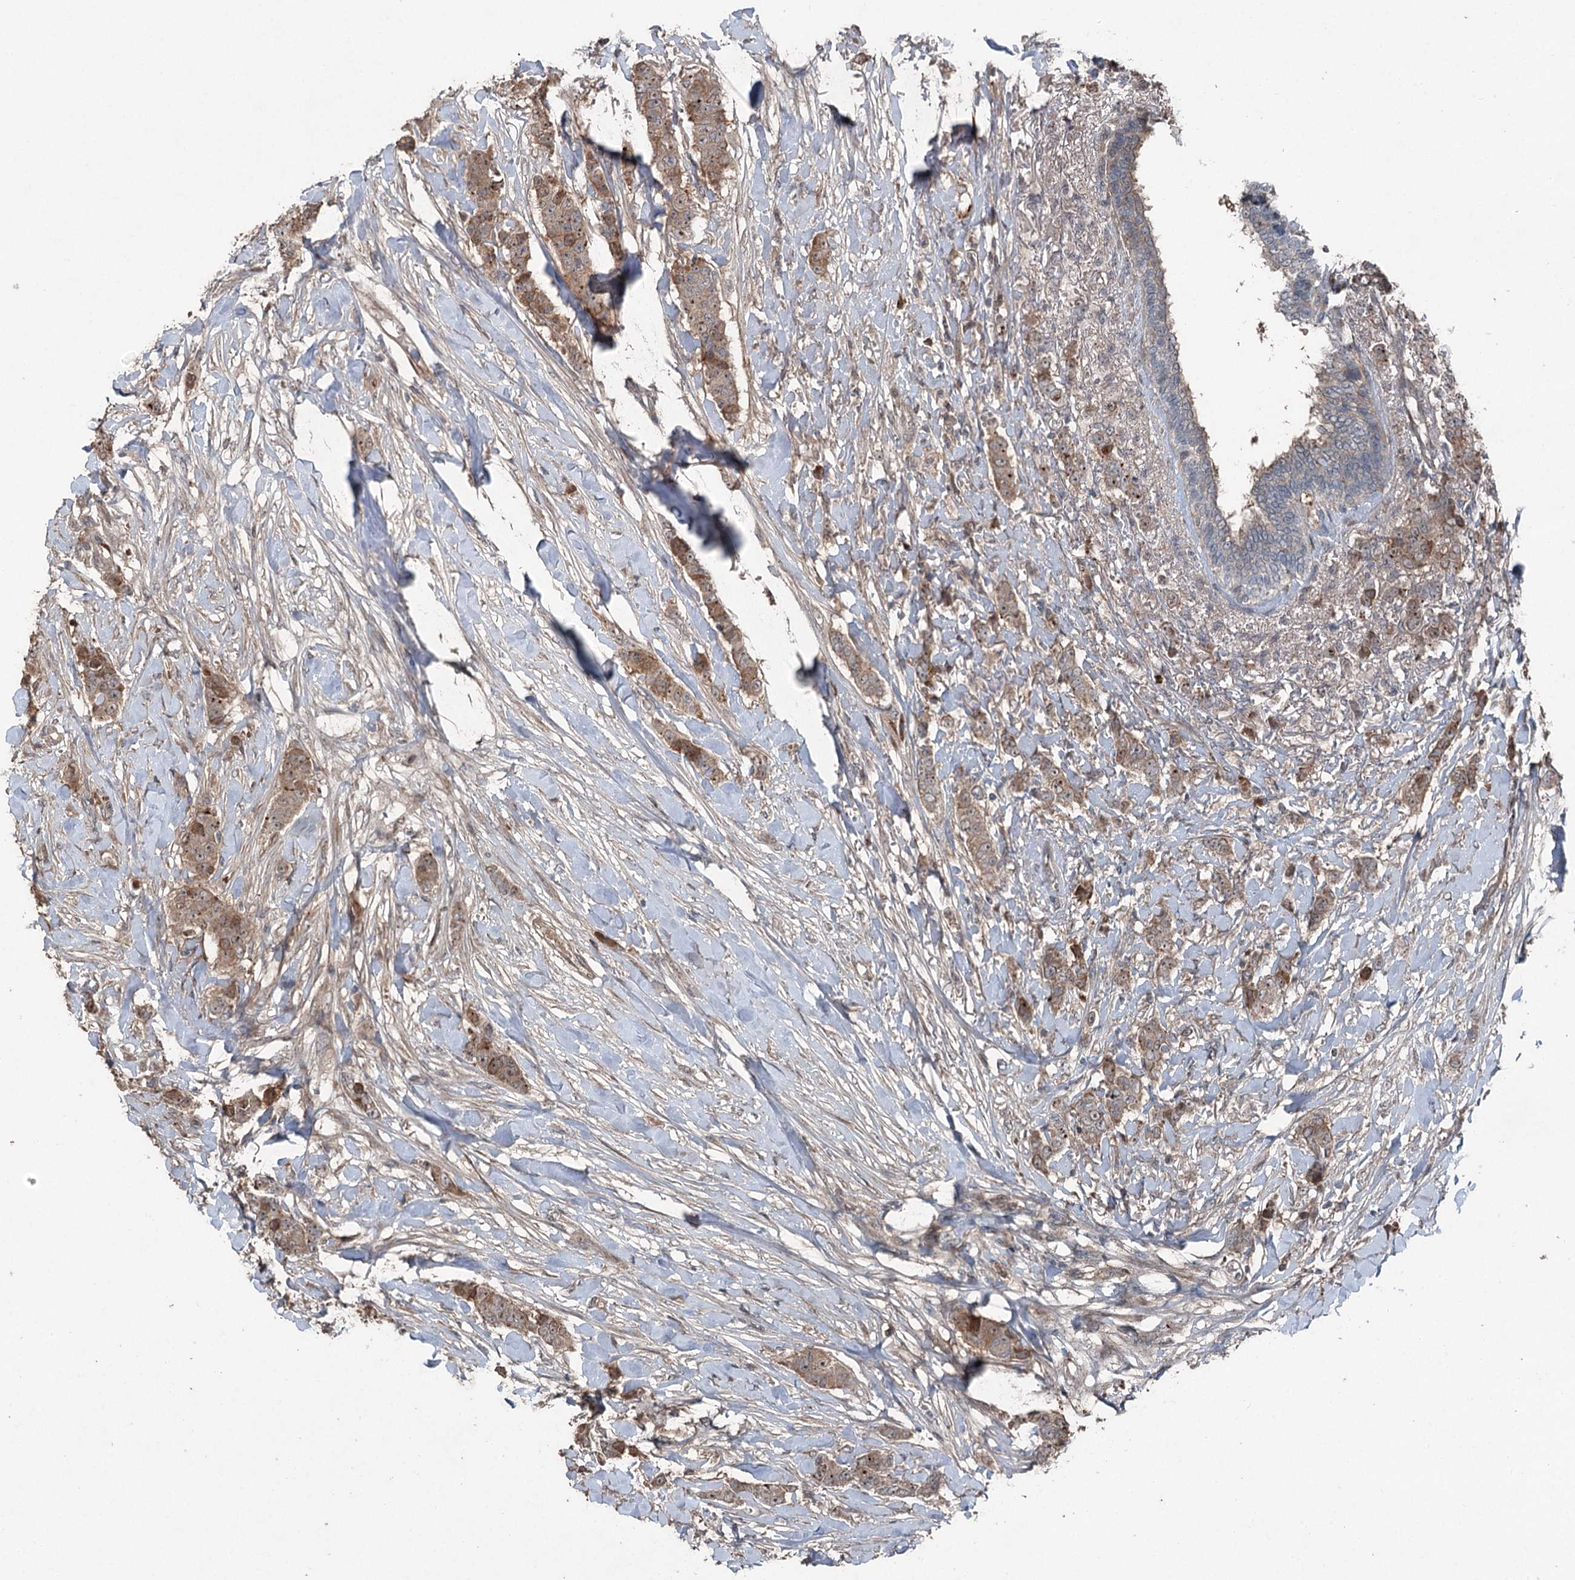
{"staining": {"intensity": "moderate", "quantity": "25%-75%", "location": "cytoplasmic/membranous"}, "tissue": "breast cancer", "cell_type": "Tumor cells", "image_type": "cancer", "snomed": [{"axis": "morphology", "description": "Duct carcinoma"}, {"axis": "topography", "description": "Breast"}], "caption": "Immunohistochemistry of human breast cancer shows medium levels of moderate cytoplasmic/membranous expression in about 25%-75% of tumor cells. Ihc stains the protein of interest in brown and the nuclei are stained blue.", "gene": "MAPK8IP2", "patient": {"sex": "female", "age": 40}}